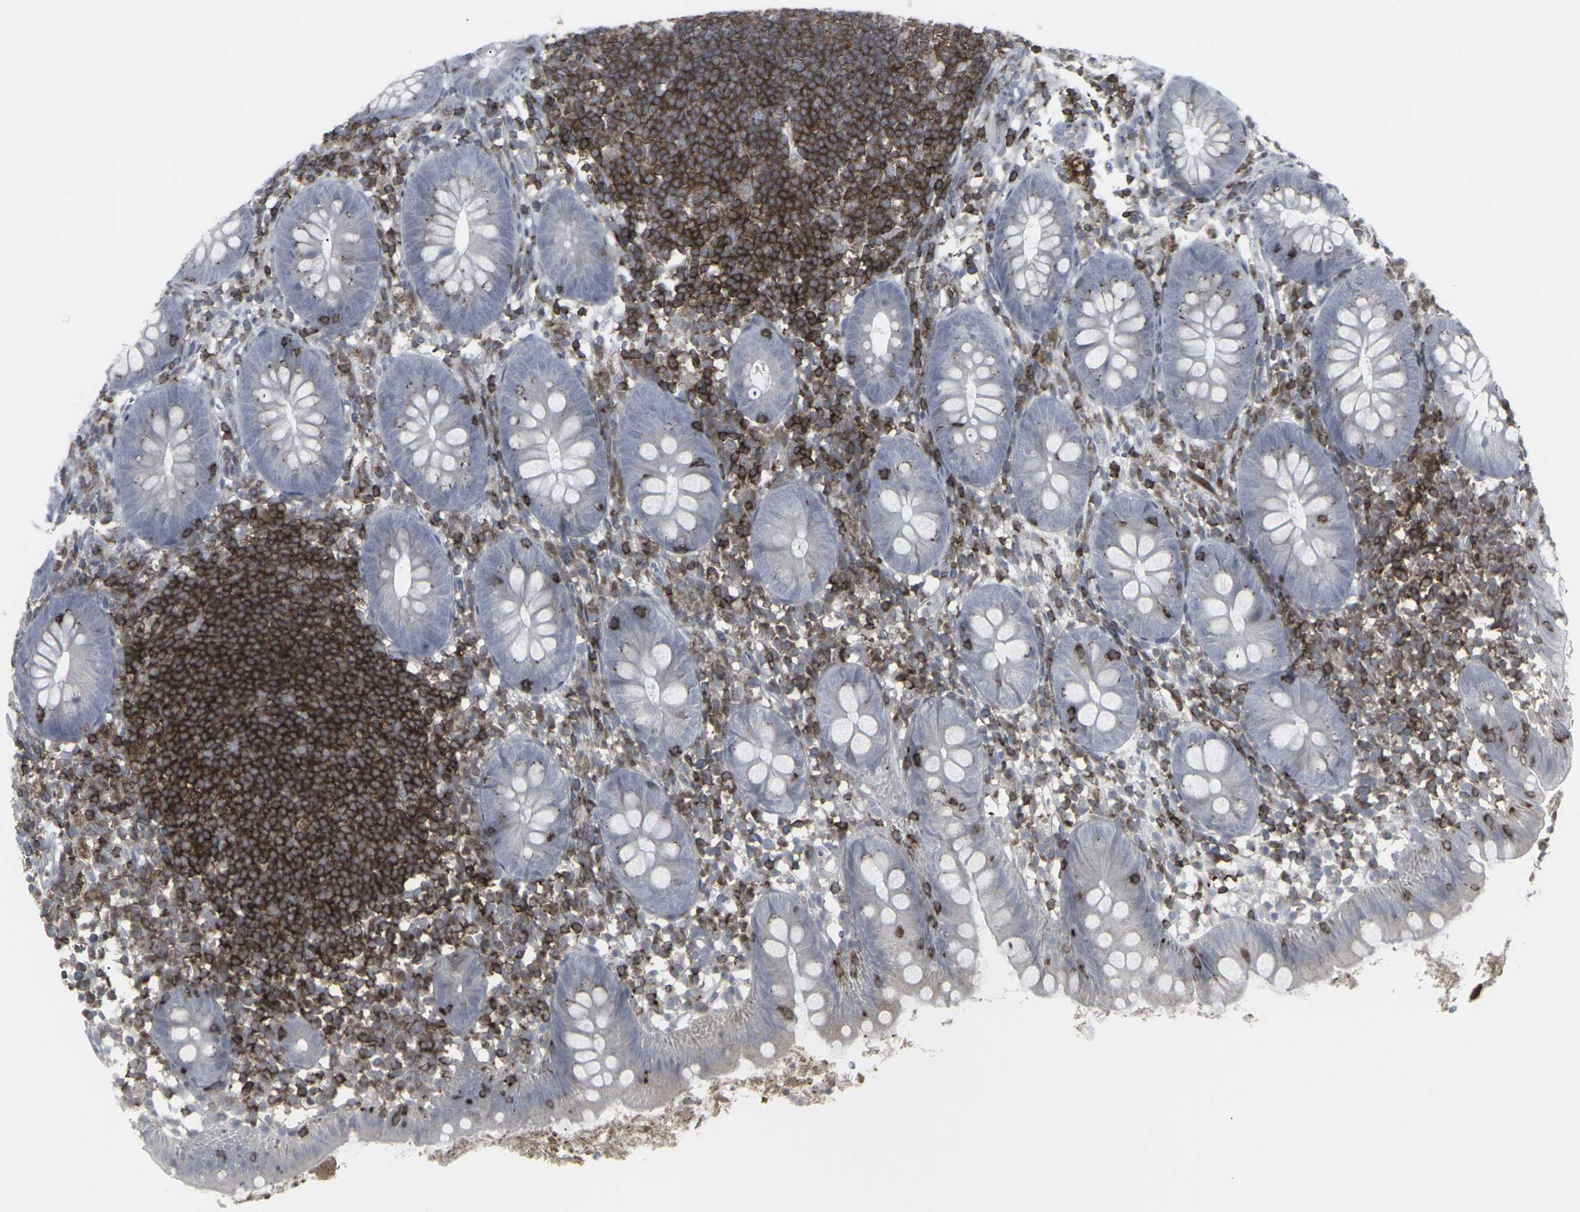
{"staining": {"intensity": "negative", "quantity": "none", "location": "none"}, "tissue": "appendix", "cell_type": "Glandular cells", "image_type": "normal", "snomed": [{"axis": "morphology", "description": "Normal tissue, NOS"}, {"axis": "topography", "description": "Appendix"}], "caption": "Immunohistochemical staining of benign human appendix displays no significant expression in glandular cells.", "gene": "APOBEC2", "patient": {"sex": "female", "age": 20}}